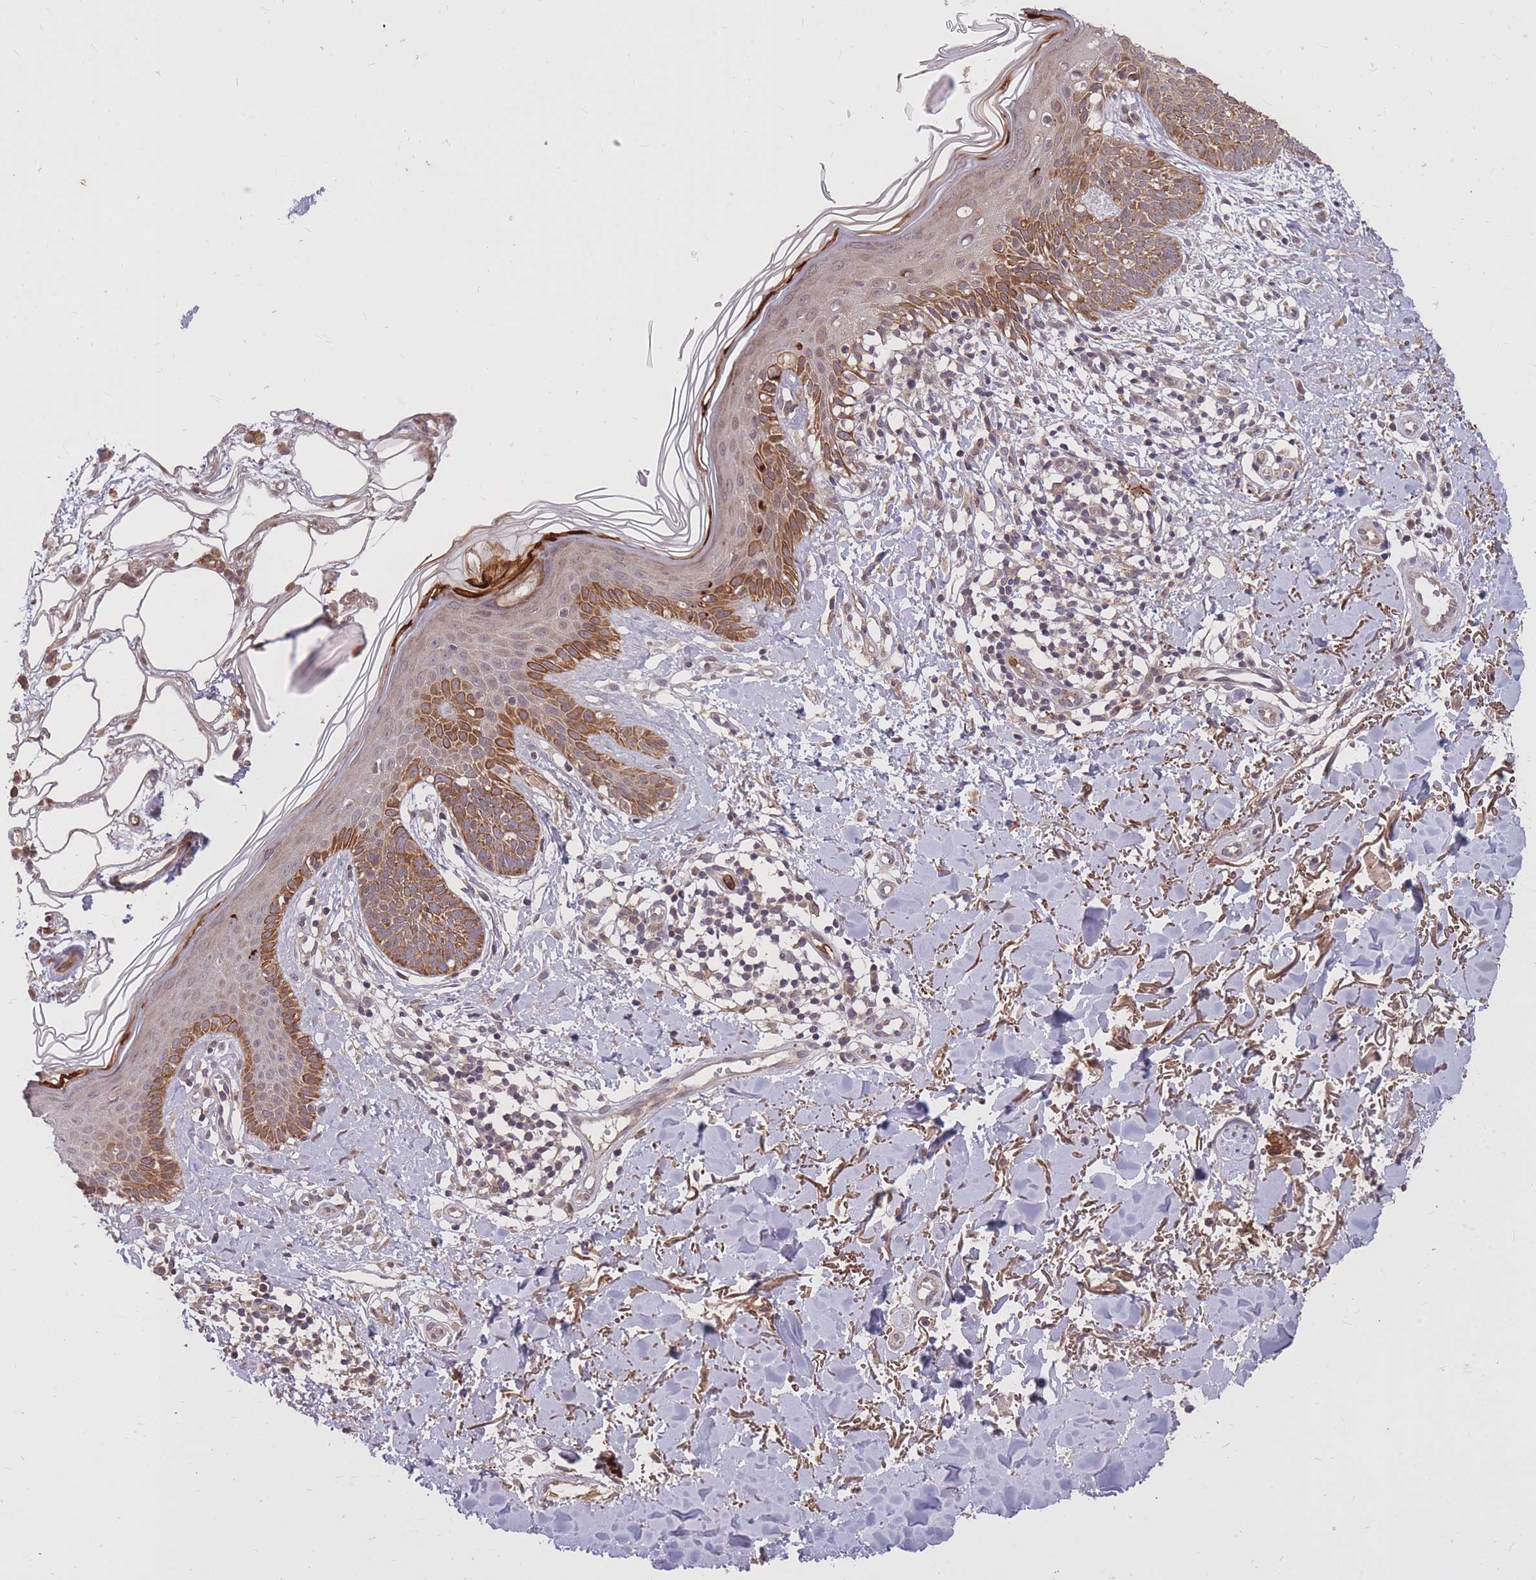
{"staining": {"intensity": "moderate", "quantity": ">75%", "location": "cytoplasmic/membranous"}, "tissue": "skin cancer", "cell_type": "Tumor cells", "image_type": "cancer", "snomed": [{"axis": "morphology", "description": "Basal cell carcinoma"}, {"axis": "topography", "description": "Skin"}], "caption": "Immunohistochemistry micrograph of neoplastic tissue: skin basal cell carcinoma stained using immunohistochemistry displays medium levels of moderate protein expression localized specifically in the cytoplasmic/membranous of tumor cells, appearing as a cytoplasmic/membranous brown color.", "gene": "IGF2BP2", "patient": {"sex": "male", "age": 78}}